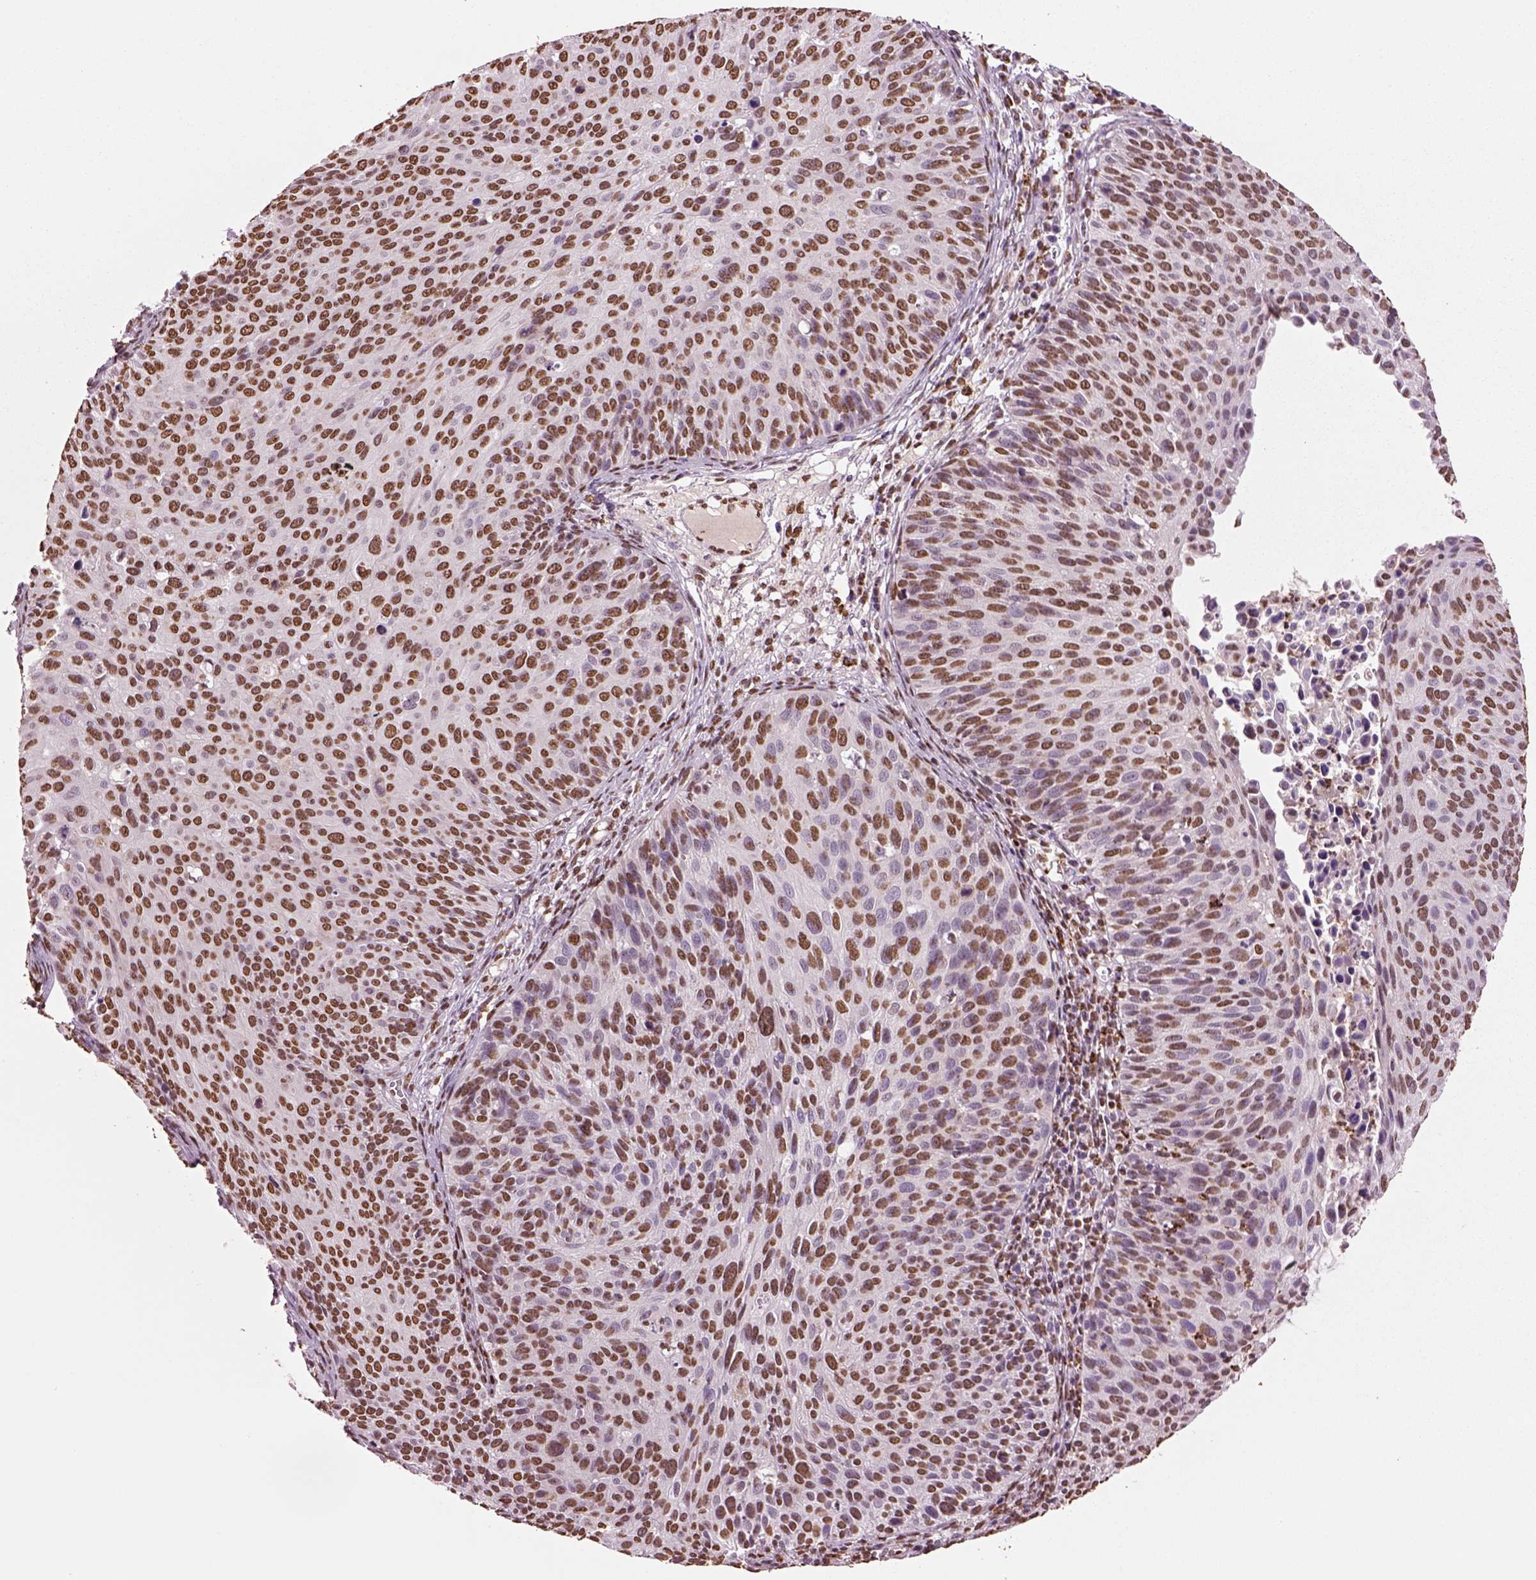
{"staining": {"intensity": "moderate", "quantity": ">75%", "location": "nuclear"}, "tissue": "cervical cancer", "cell_type": "Tumor cells", "image_type": "cancer", "snomed": [{"axis": "morphology", "description": "Squamous cell carcinoma, NOS"}, {"axis": "topography", "description": "Cervix"}], "caption": "Tumor cells demonstrate medium levels of moderate nuclear expression in about >75% of cells in squamous cell carcinoma (cervical). The protein of interest is shown in brown color, while the nuclei are stained blue.", "gene": "DDX3X", "patient": {"sex": "female", "age": 36}}